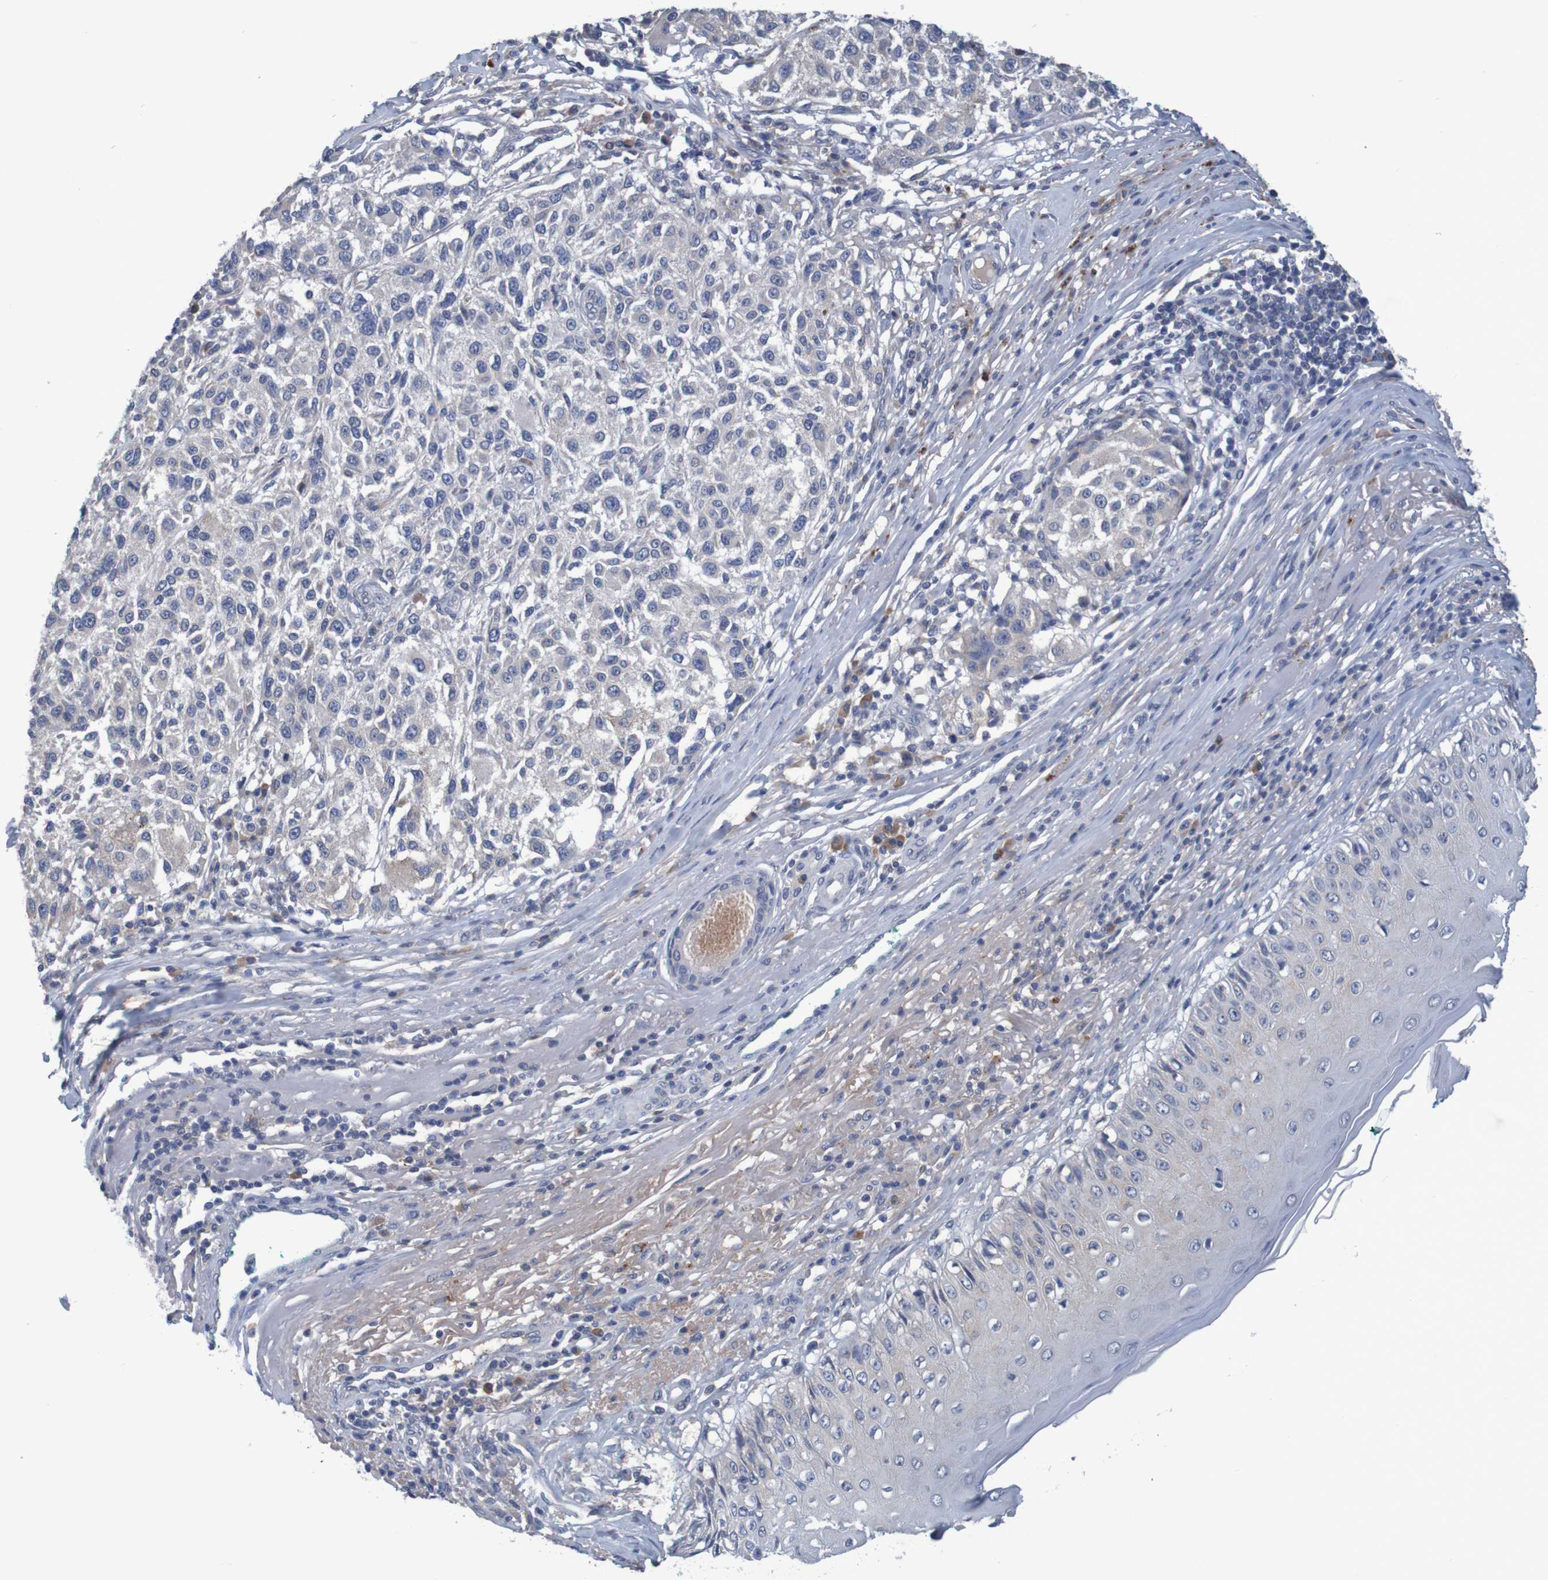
{"staining": {"intensity": "weak", "quantity": "<25%", "location": "cytoplasmic/membranous"}, "tissue": "melanoma", "cell_type": "Tumor cells", "image_type": "cancer", "snomed": [{"axis": "morphology", "description": "Necrosis, NOS"}, {"axis": "morphology", "description": "Malignant melanoma, NOS"}, {"axis": "topography", "description": "Skin"}], "caption": "An immunohistochemistry (IHC) image of melanoma is shown. There is no staining in tumor cells of melanoma.", "gene": "LTA", "patient": {"sex": "female", "age": 87}}